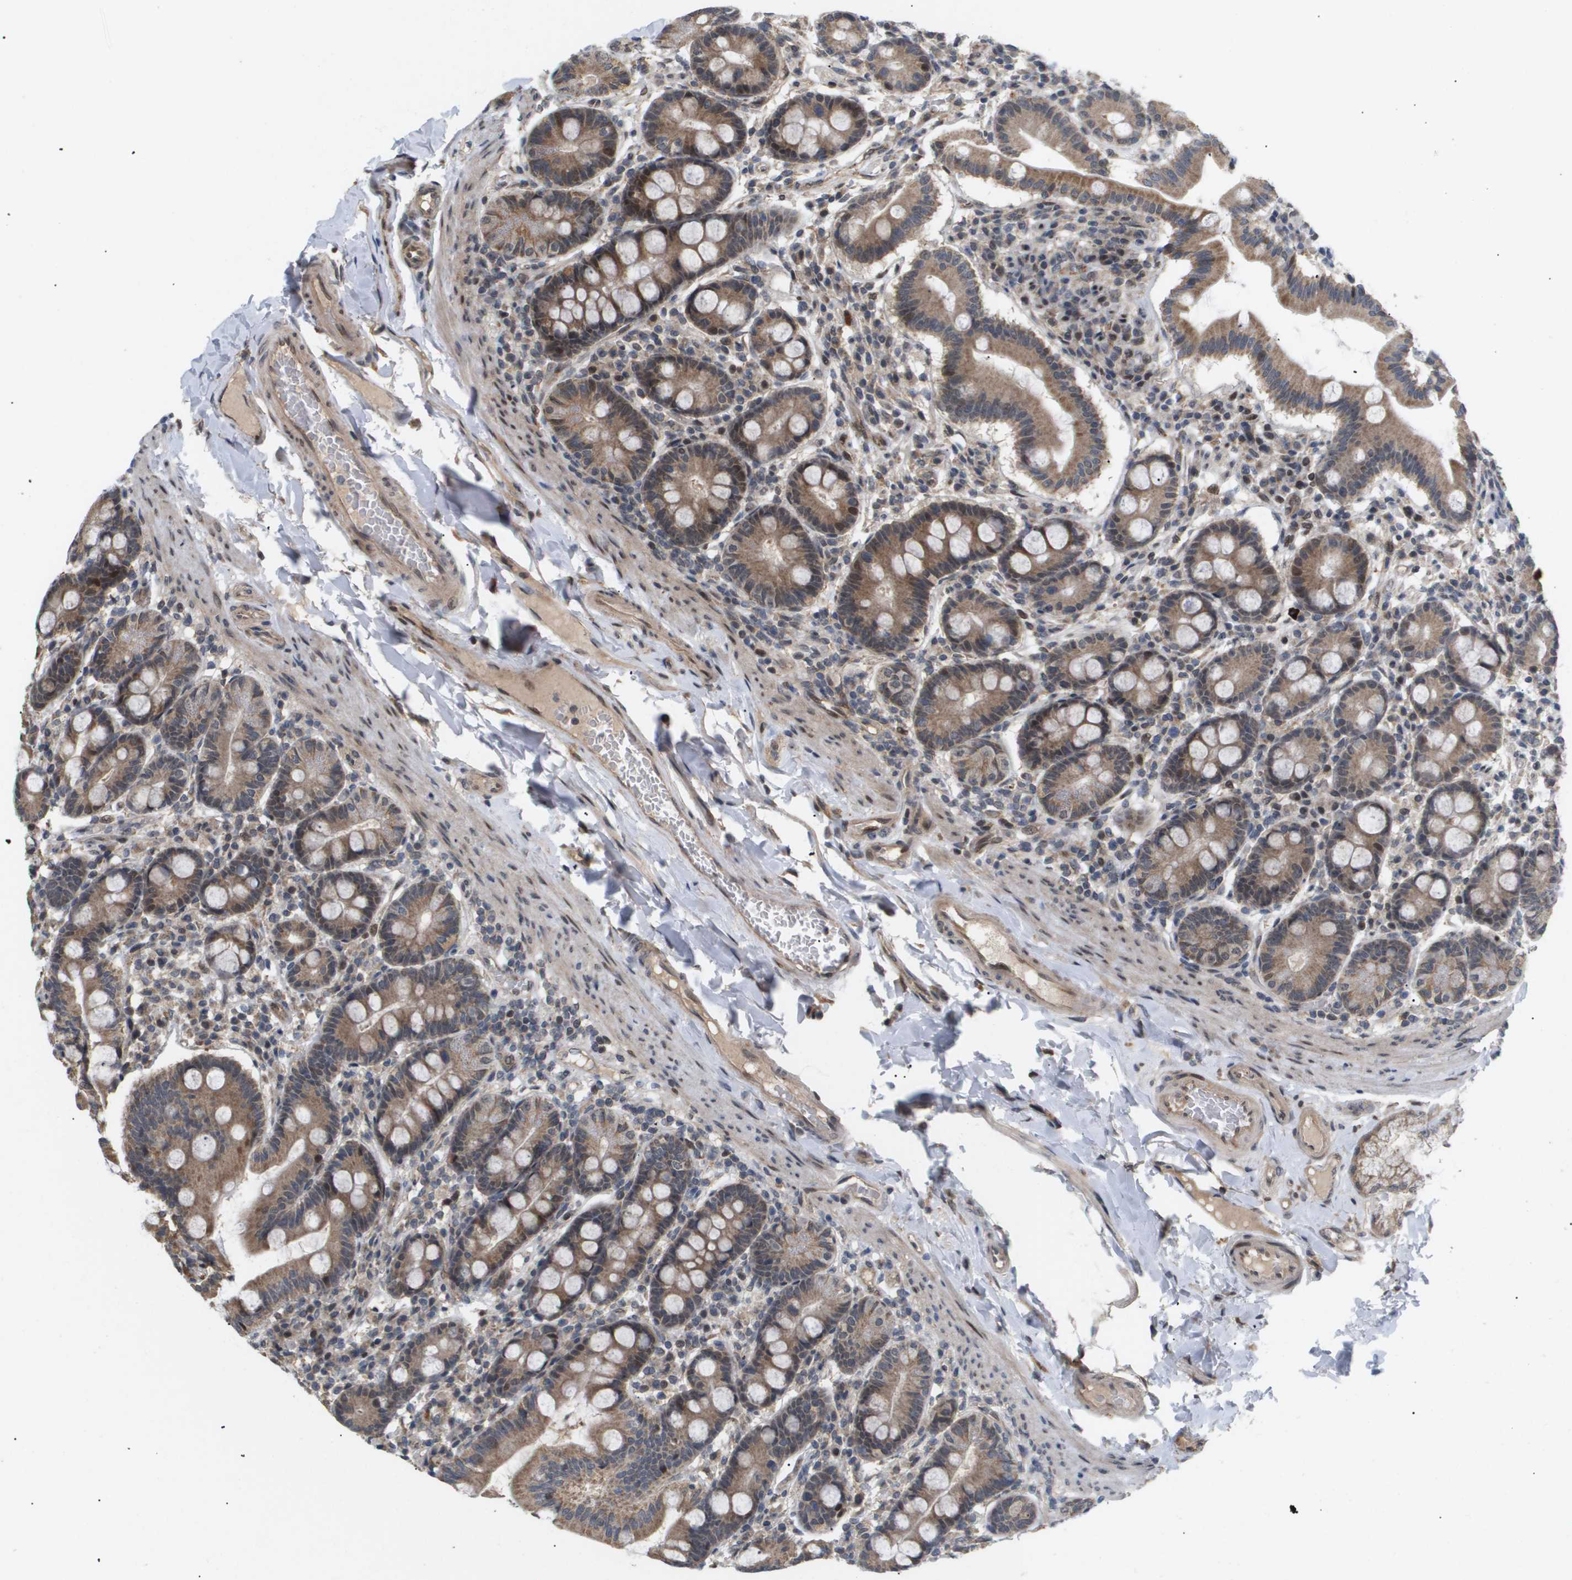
{"staining": {"intensity": "moderate", "quantity": ">75%", "location": "cytoplasmic/membranous"}, "tissue": "duodenum", "cell_type": "Glandular cells", "image_type": "normal", "snomed": [{"axis": "morphology", "description": "Normal tissue, NOS"}, {"axis": "topography", "description": "Duodenum"}], "caption": "A brown stain labels moderate cytoplasmic/membranous staining of a protein in glandular cells of benign duodenum.", "gene": "PDGFB", "patient": {"sex": "male", "age": 50}}